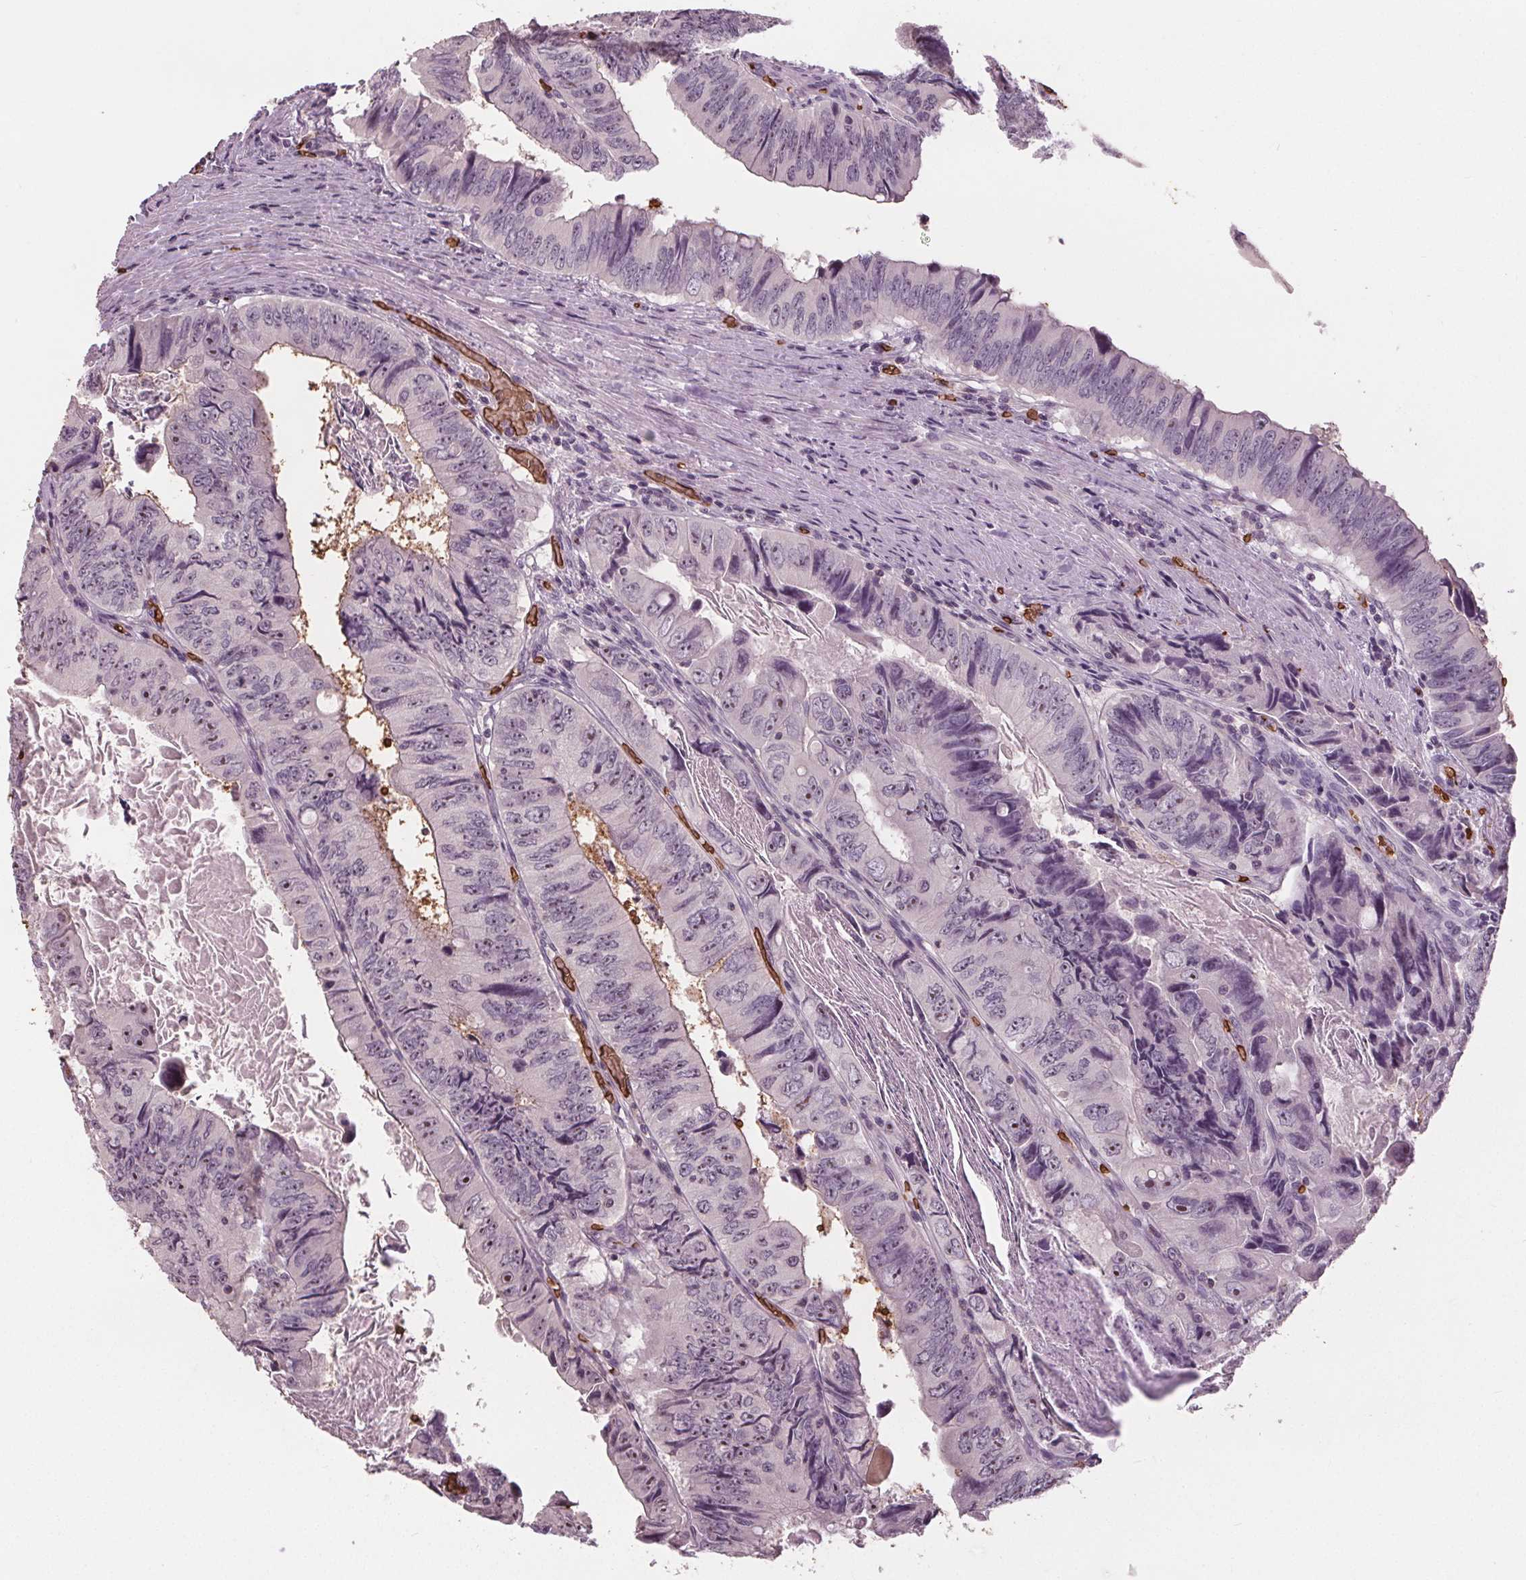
{"staining": {"intensity": "weak", "quantity": "<25%", "location": "cytoplasmic/membranous,nuclear"}, "tissue": "colorectal cancer", "cell_type": "Tumor cells", "image_type": "cancer", "snomed": [{"axis": "morphology", "description": "Adenocarcinoma, NOS"}, {"axis": "topography", "description": "Colon"}], "caption": "The immunohistochemistry photomicrograph has no significant positivity in tumor cells of colorectal cancer (adenocarcinoma) tissue.", "gene": "SLC4A1", "patient": {"sex": "female", "age": 84}}